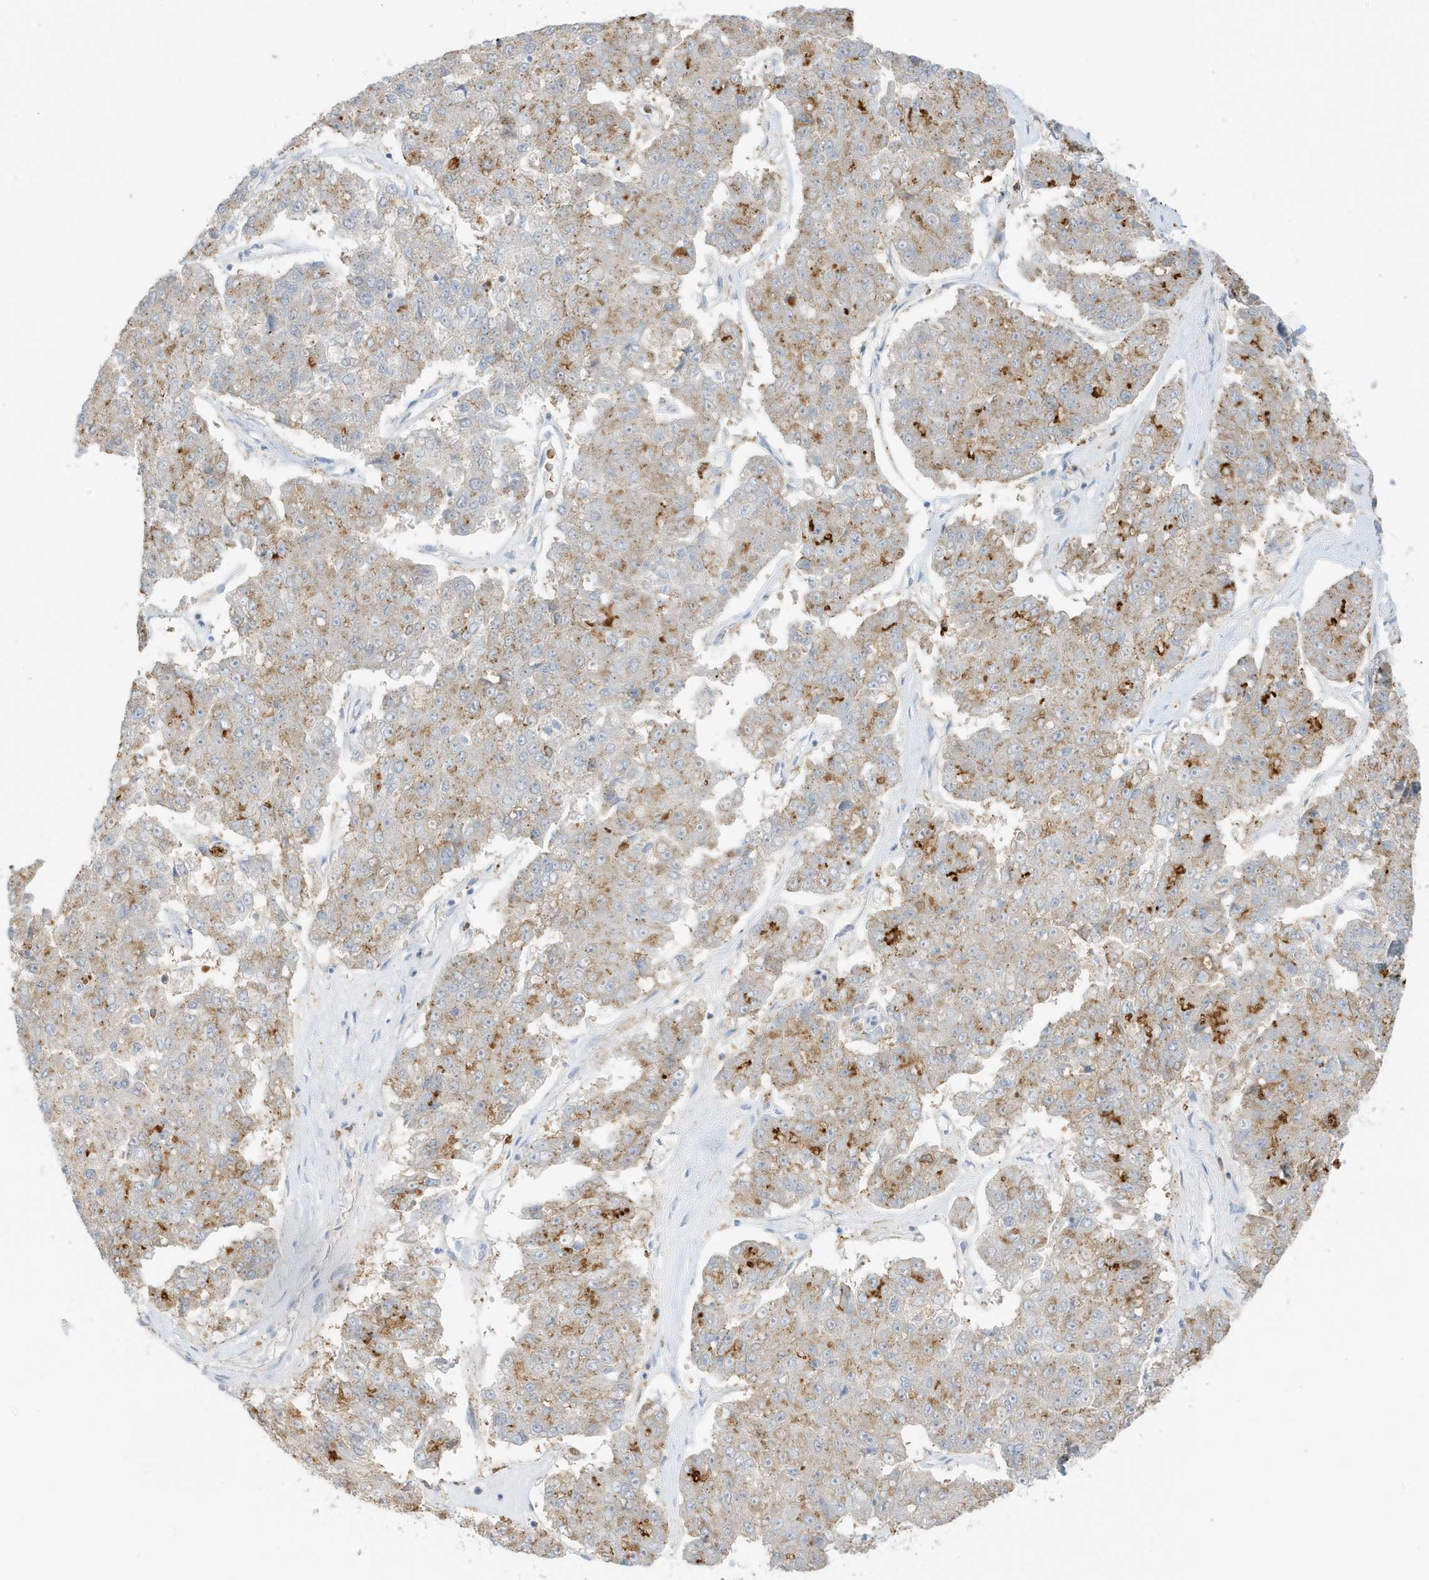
{"staining": {"intensity": "weak", "quantity": "<25%", "location": "cytoplasmic/membranous"}, "tissue": "pancreatic cancer", "cell_type": "Tumor cells", "image_type": "cancer", "snomed": [{"axis": "morphology", "description": "Adenocarcinoma, NOS"}, {"axis": "topography", "description": "Pancreas"}], "caption": "Tumor cells show no significant protein expression in pancreatic adenocarcinoma. The staining was performed using DAB to visualize the protein expression in brown, while the nuclei were stained in blue with hematoxylin (Magnification: 20x).", "gene": "GCA", "patient": {"sex": "male", "age": 50}}